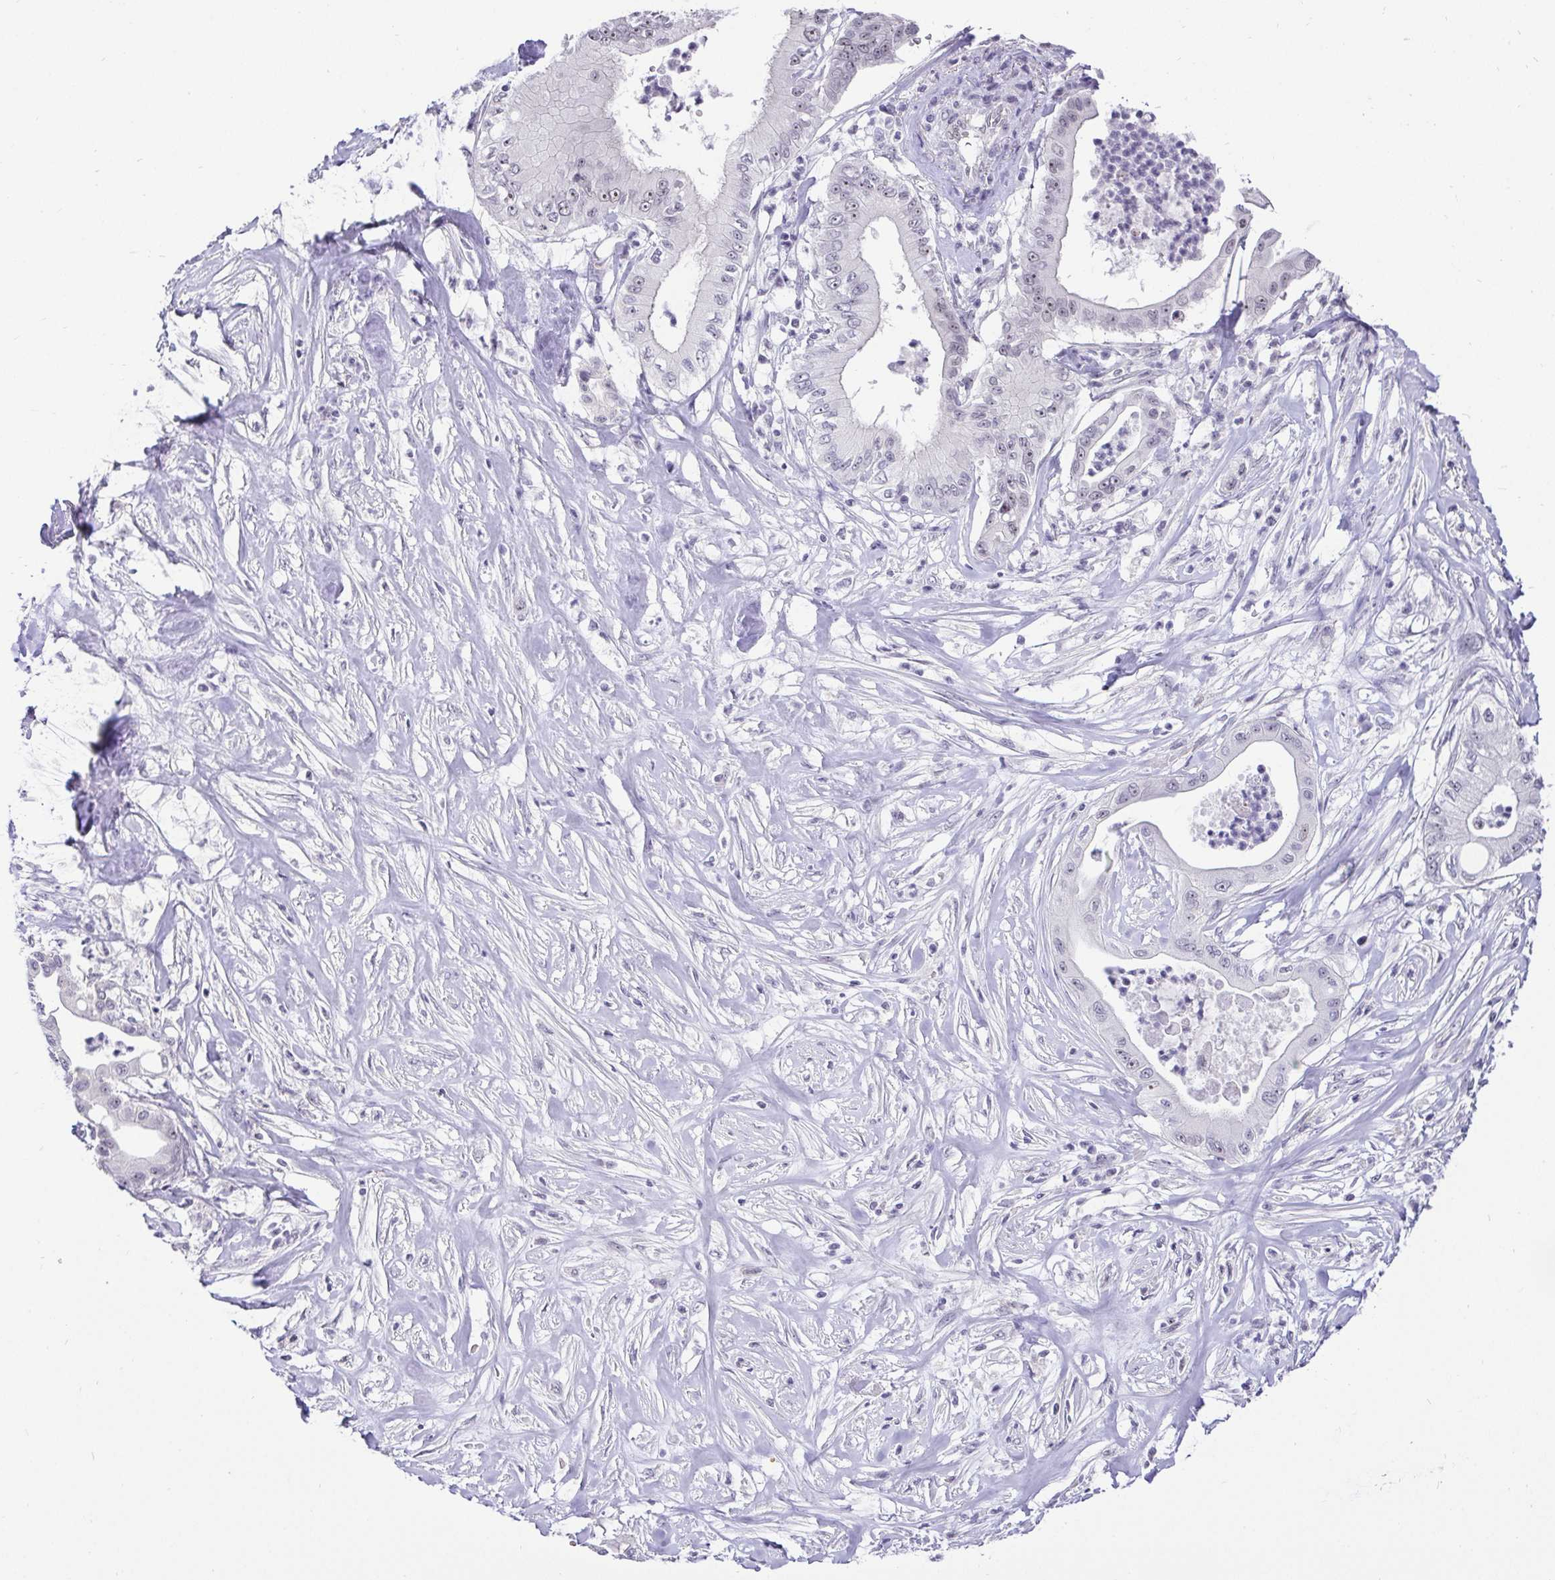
{"staining": {"intensity": "negative", "quantity": "none", "location": "none"}, "tissue": "pancreatic cancer", "cell_type": "Tumor cells", "image_type": "cancer", "snomed": [{"axis": "morphology", "description": "Adenocarcinoma, NOS"}, {"axis": "topography", "description": "Pancreas"}], "caption": "DAB (3,3'-diaminobenzidine) immunohistochemical staining of pancreatic adenocarcinoma reveals no significant expression in tumor cells. (Immunohistochemistry, brightfield microscopy, high magnification).", "gene": "ZNF860", "patient": {"sex": "male", "age": 71}}